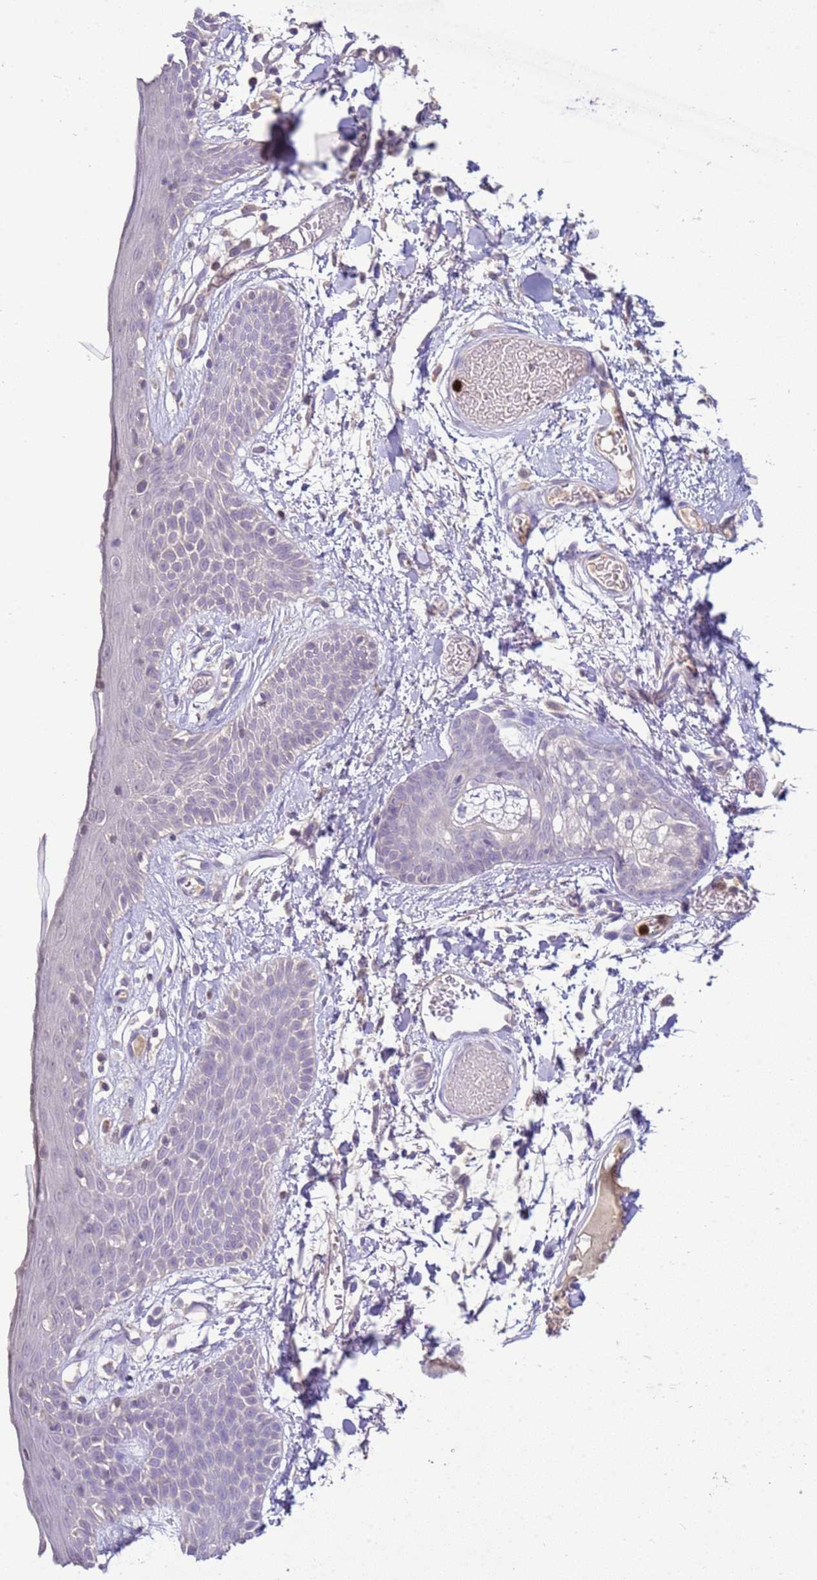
{"staining": {"intensity": "negative", "quantity": "none", "location": "none"}, "tissue": "skin", "cell_type": "Fibroblasts", "image_type": "normal", "snomed": [{"axis": "morphology", "description": "Normal tissue, NOS"}, {"axis": "topography", "description": "Skin"}], "caption": "DAB immunohistochemical staining of normal human skin exhibits no significant positivity in fibroblasts.", "gene": "IL2RG", "patient": {"sex": "male", "age": 79}}